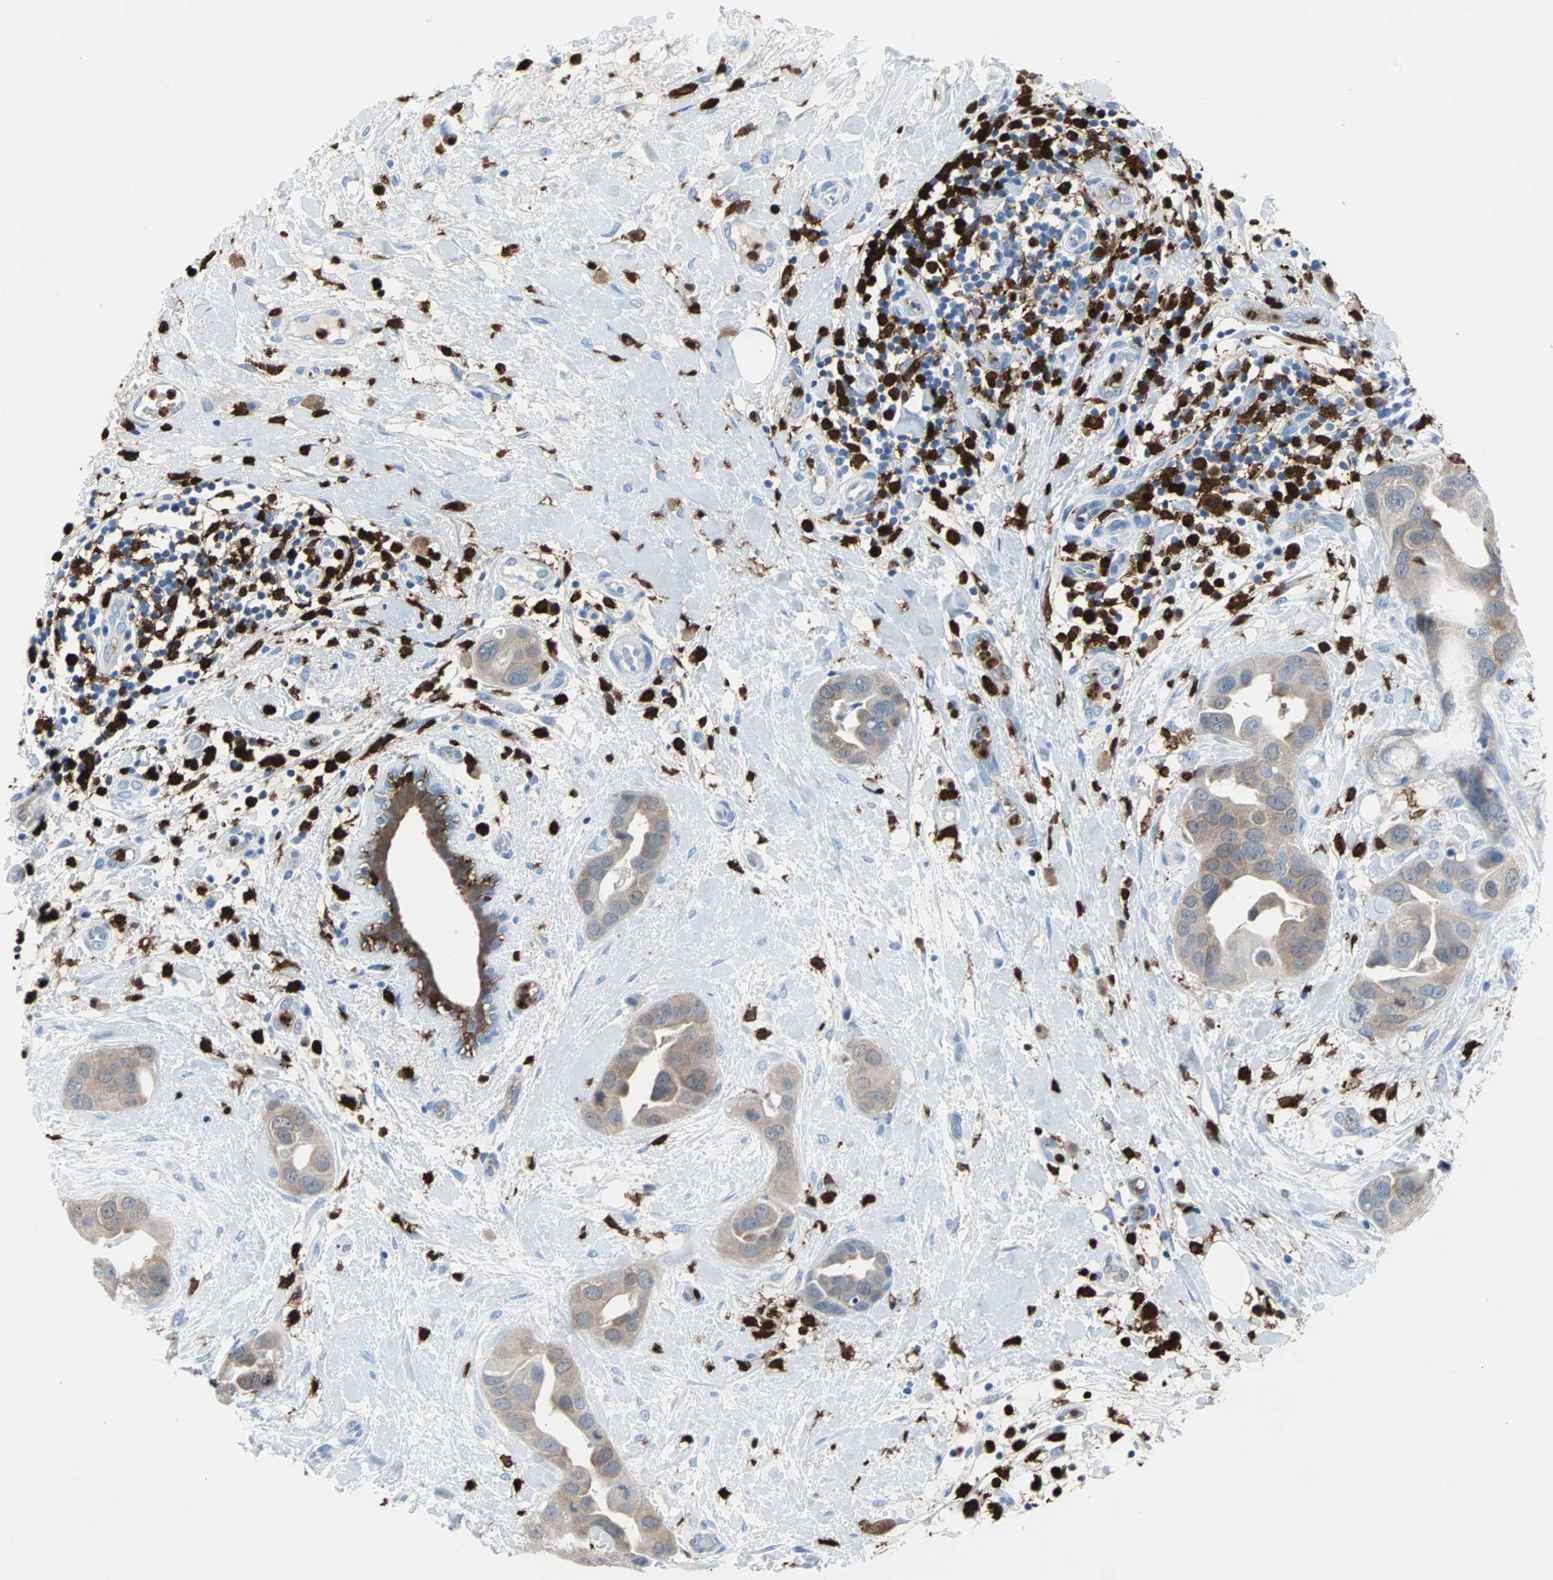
{"staining": {"intensity": "weak", "quantity": ">75%", "location": "cytoplasmic/membranous"}, "tissue": "breast cancer", "cell_type": "Tumor cells", "image_type": "cancer", "snomed": [{"axis": "morphology", "description": "Duct carcinoma"}, {"axis": "topography", "description": "Breast"}], "caption": "The image shows a brown stain indicating the presence of a protein in the cytoplasmic/membranous of tumor cells in breast cancer.", "gene": "SYK", "patient": {"sex": "female", "age": 40}}